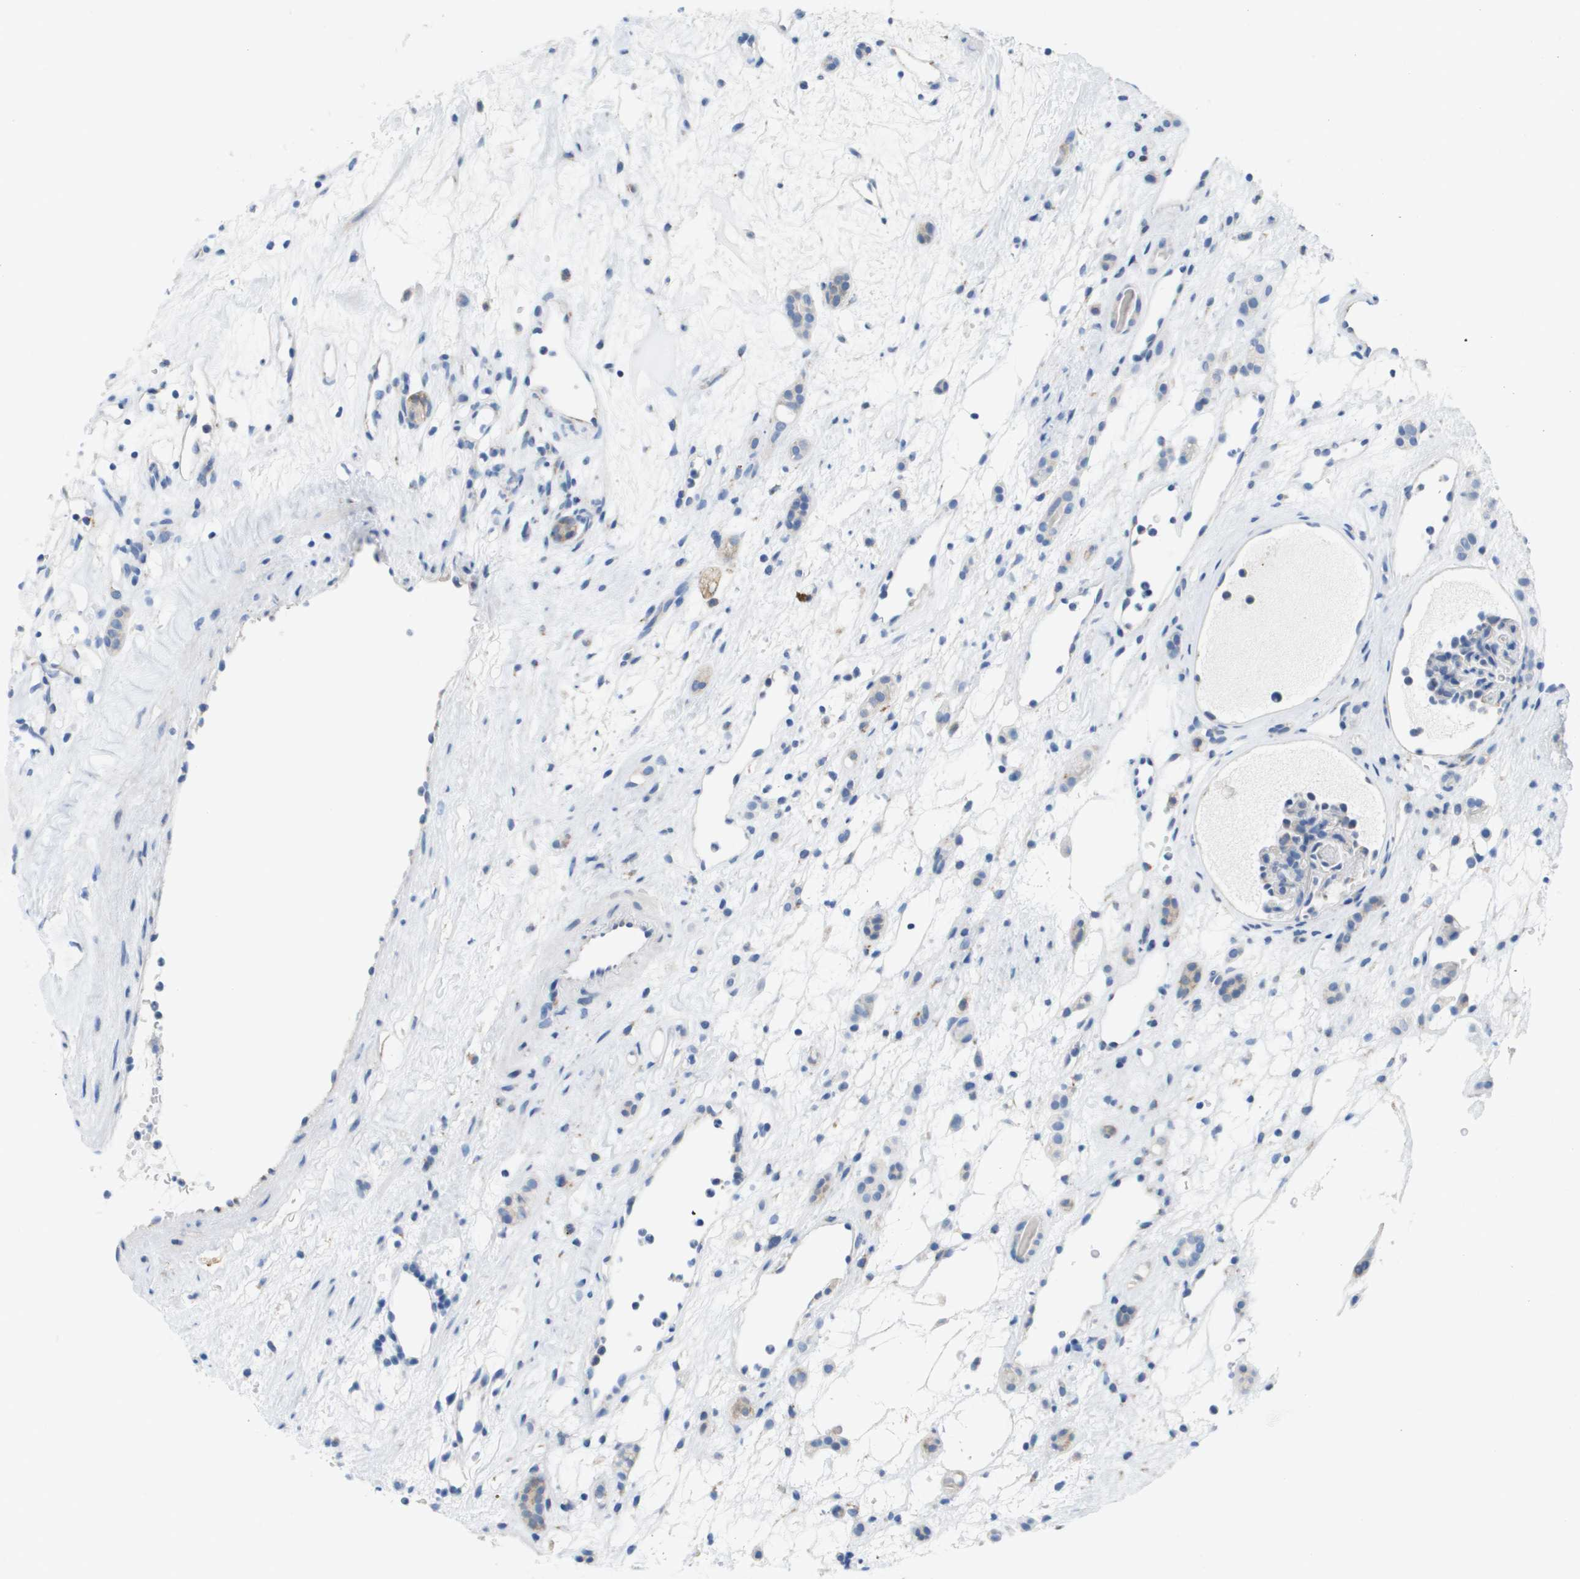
{"staining": {"intensity": "negative", "quantity": "none", "location": "none"}, "tissue": "renal cancer", "cell_type": "Tumor cells", "image_type": "cancer", "snomed": [{"axis": "morphology", "description": "Adenocarcinoma, NOS"}, {"axis": "topography", "description": "Kidney"}], "caption": "IHC of renal adenocarcinoma shows no expression in tumor cells.", "gene": "CD3G", "patient": {"sex": "female", "age": 60}}